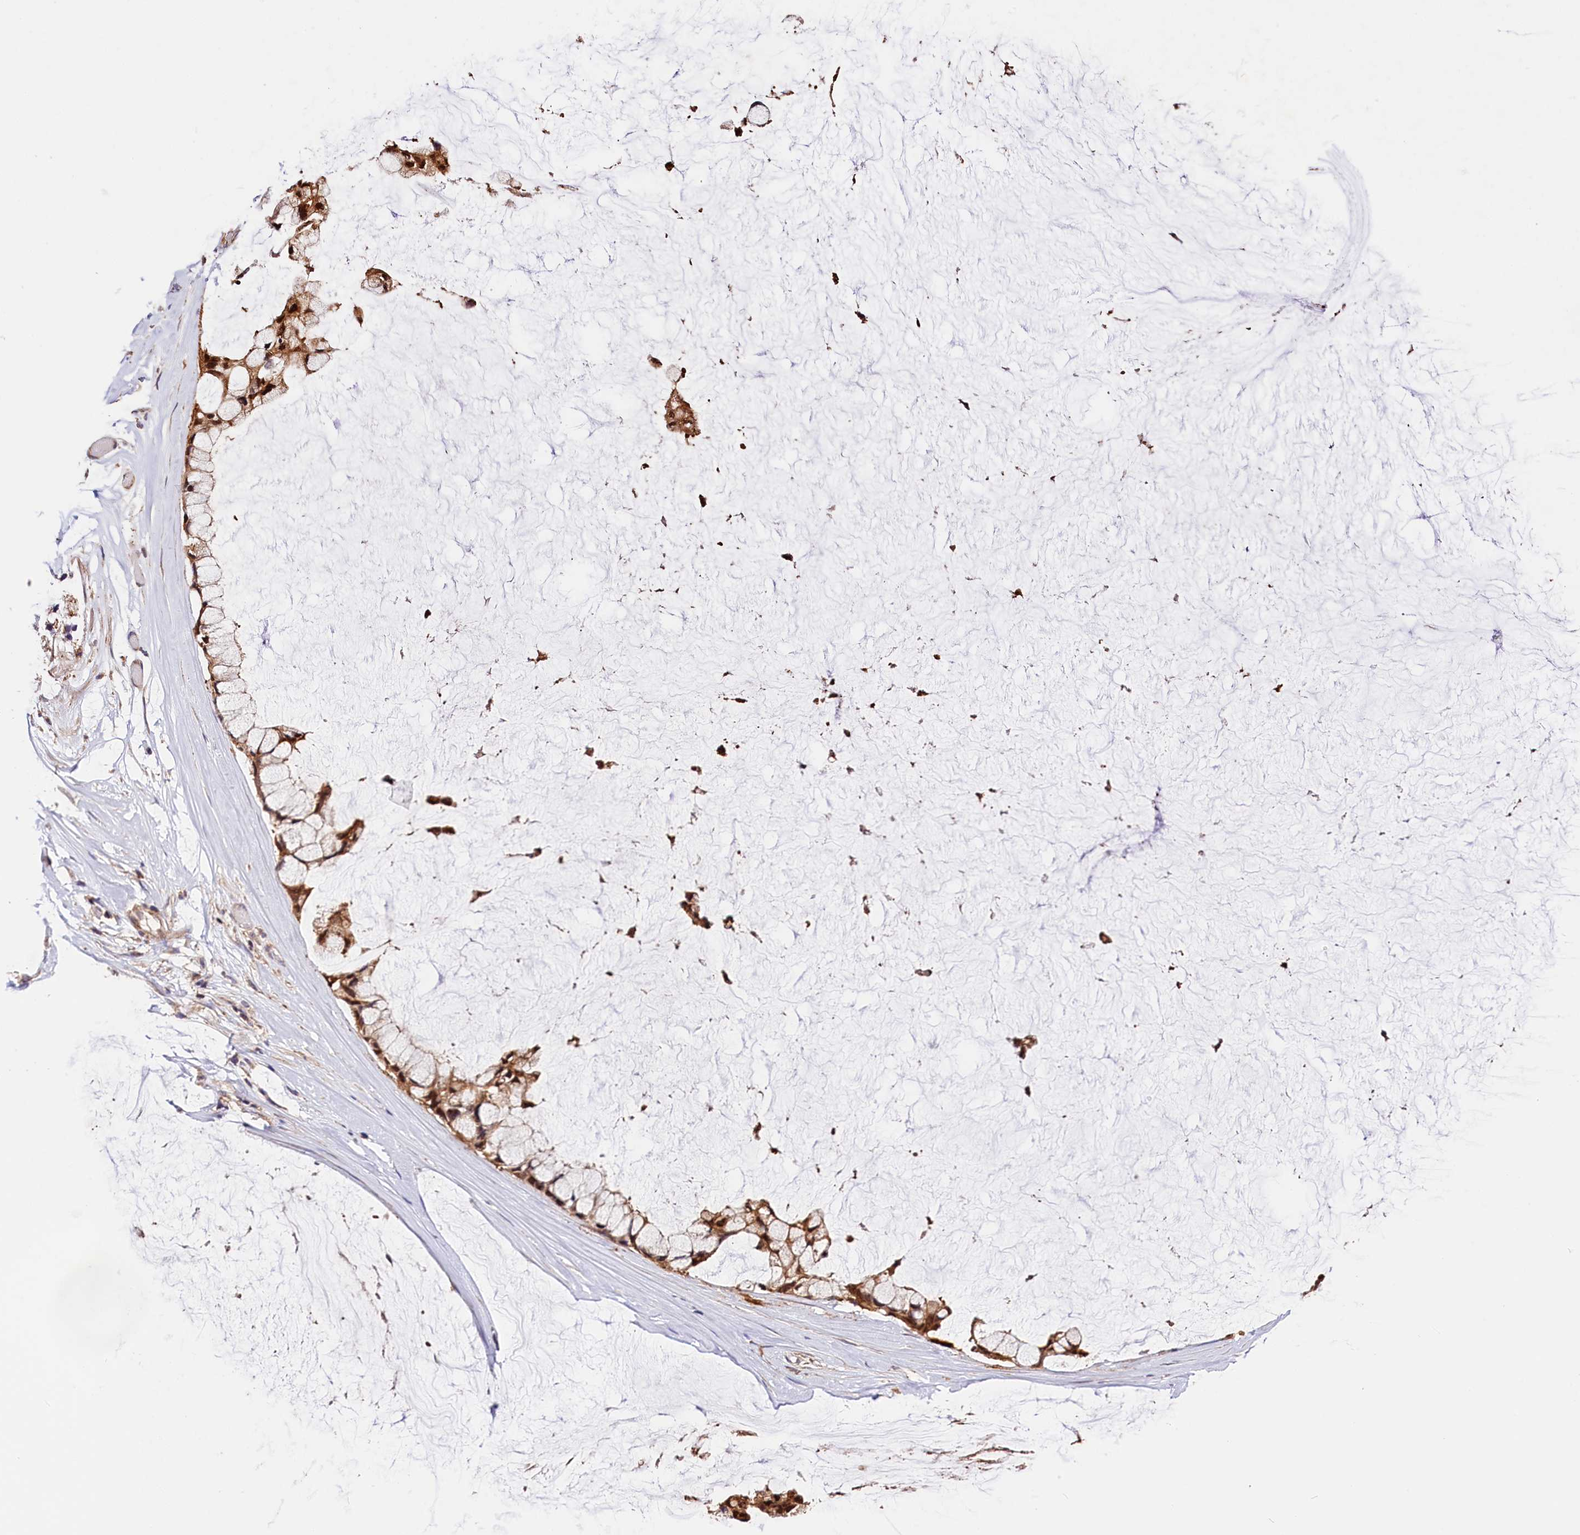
{"staining": {"intensity": "moderate", "quantity": ">75%", "location": "cytoplasmic/membranous,nuclear"}, "tissue": "ovarian cancer", "cell_type": "Tumor cells", "image_type": "cancer", "snomed": [{"axis": "morphology", "description": "Cystadenocarcinoma, mucinous, NOS"}, {"axis": "topography", "description": "Ovary"}], "caption": "Ovarian cancer (mucinous cystadenocarcinoma) tissue shows moderate cytoplasmic/membranous and nuclear positivity in approximately >75% of tumor cells (Brightfield microscopy of DAB IHC at high magnification).", "gene": "KPTN", "patient": {"sex": "female", "age": 39}}